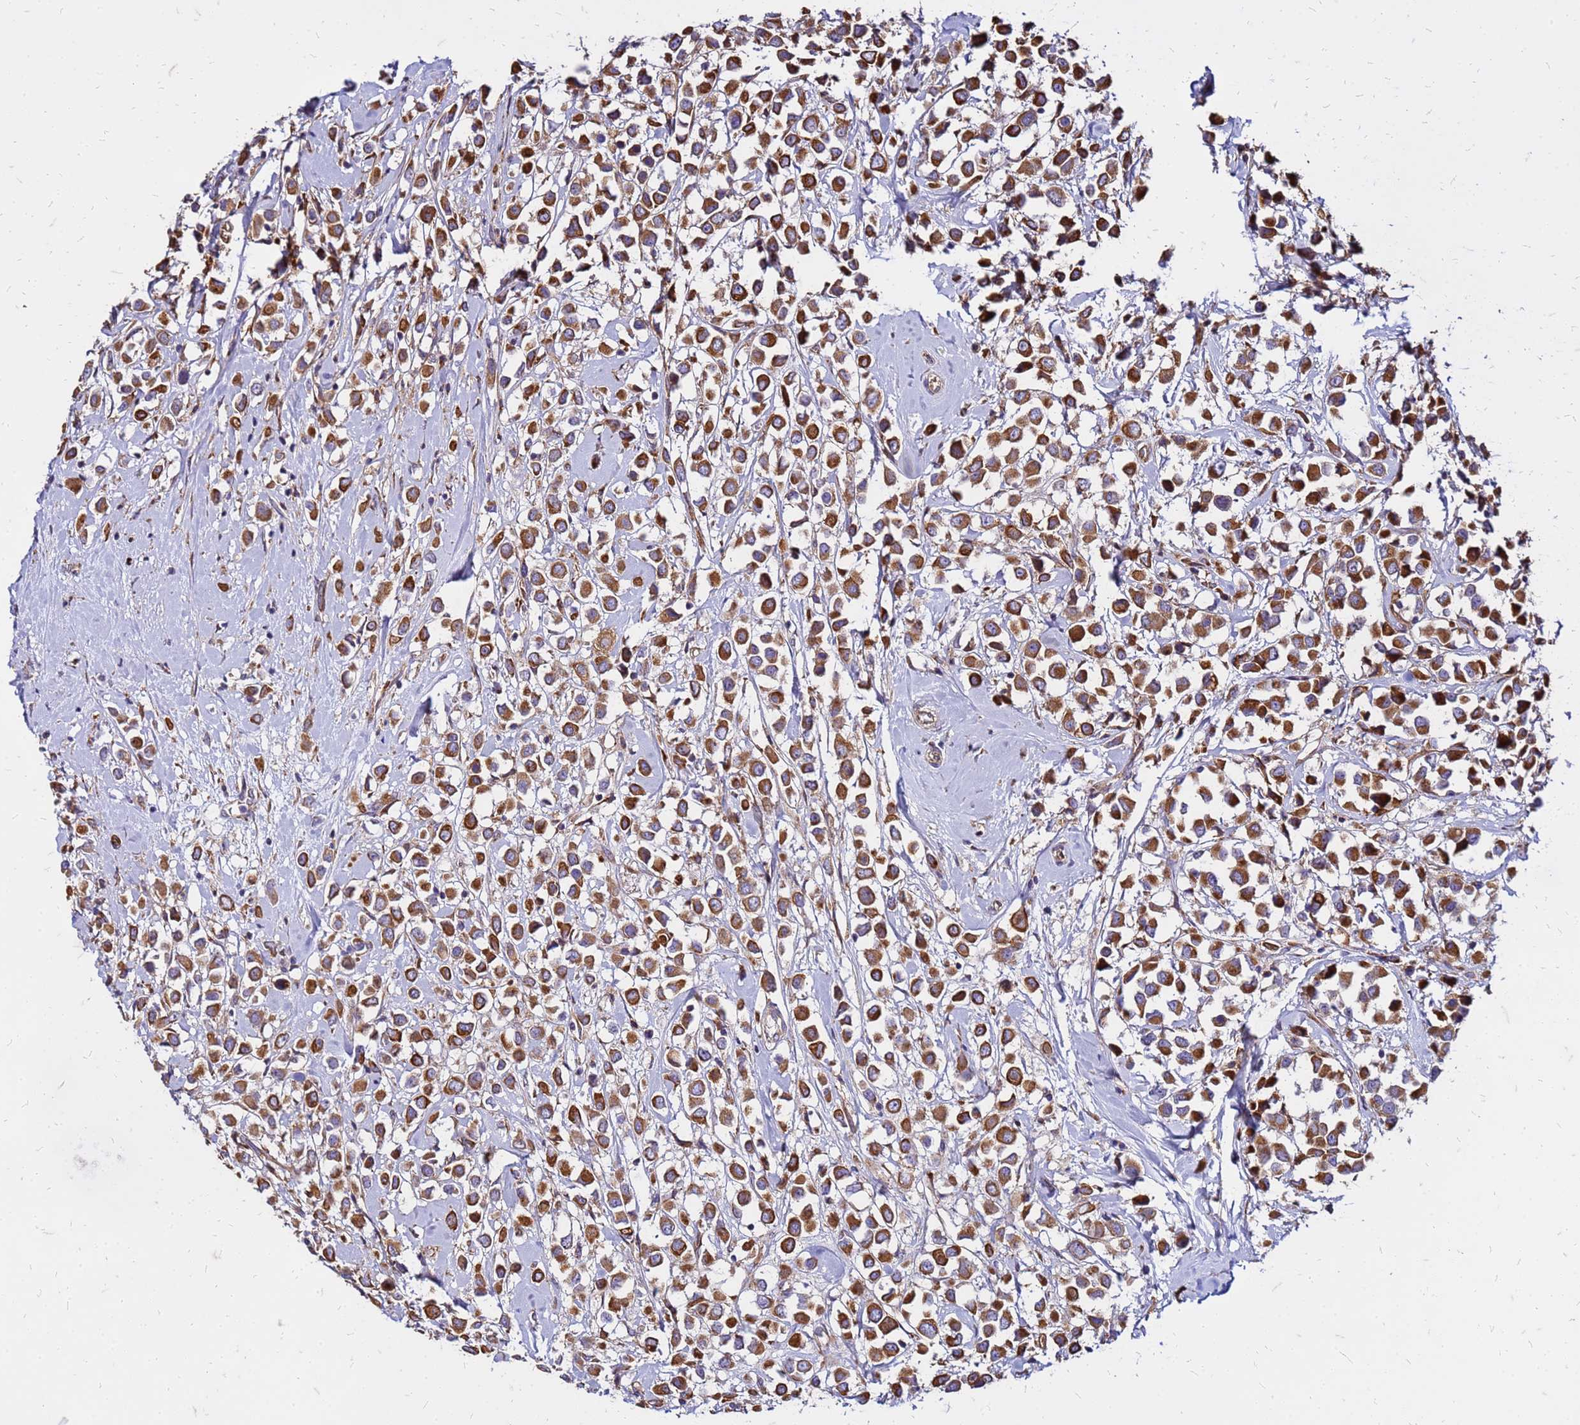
{"staining": {"intensity": "strong", "quantity": ">75%", "location": "cytoplasmic/membranous"}, "tissue": "breast cancer", "cell_type": "Tumor cells", "image_type": "cancer", "snomed": [{"axis": "morphology", "description": "Duct carcinoma"}, {"axis": "topography", "description": "Breast"}], "caption": "The immunohistochemical stain shows strong cytoplasmic/membranous staining in tumor cells of breast cancer (invasive ductal carcinoma) tissue.", "gene": "VMO1", "patient": {"sex": "female", "age": 87}}